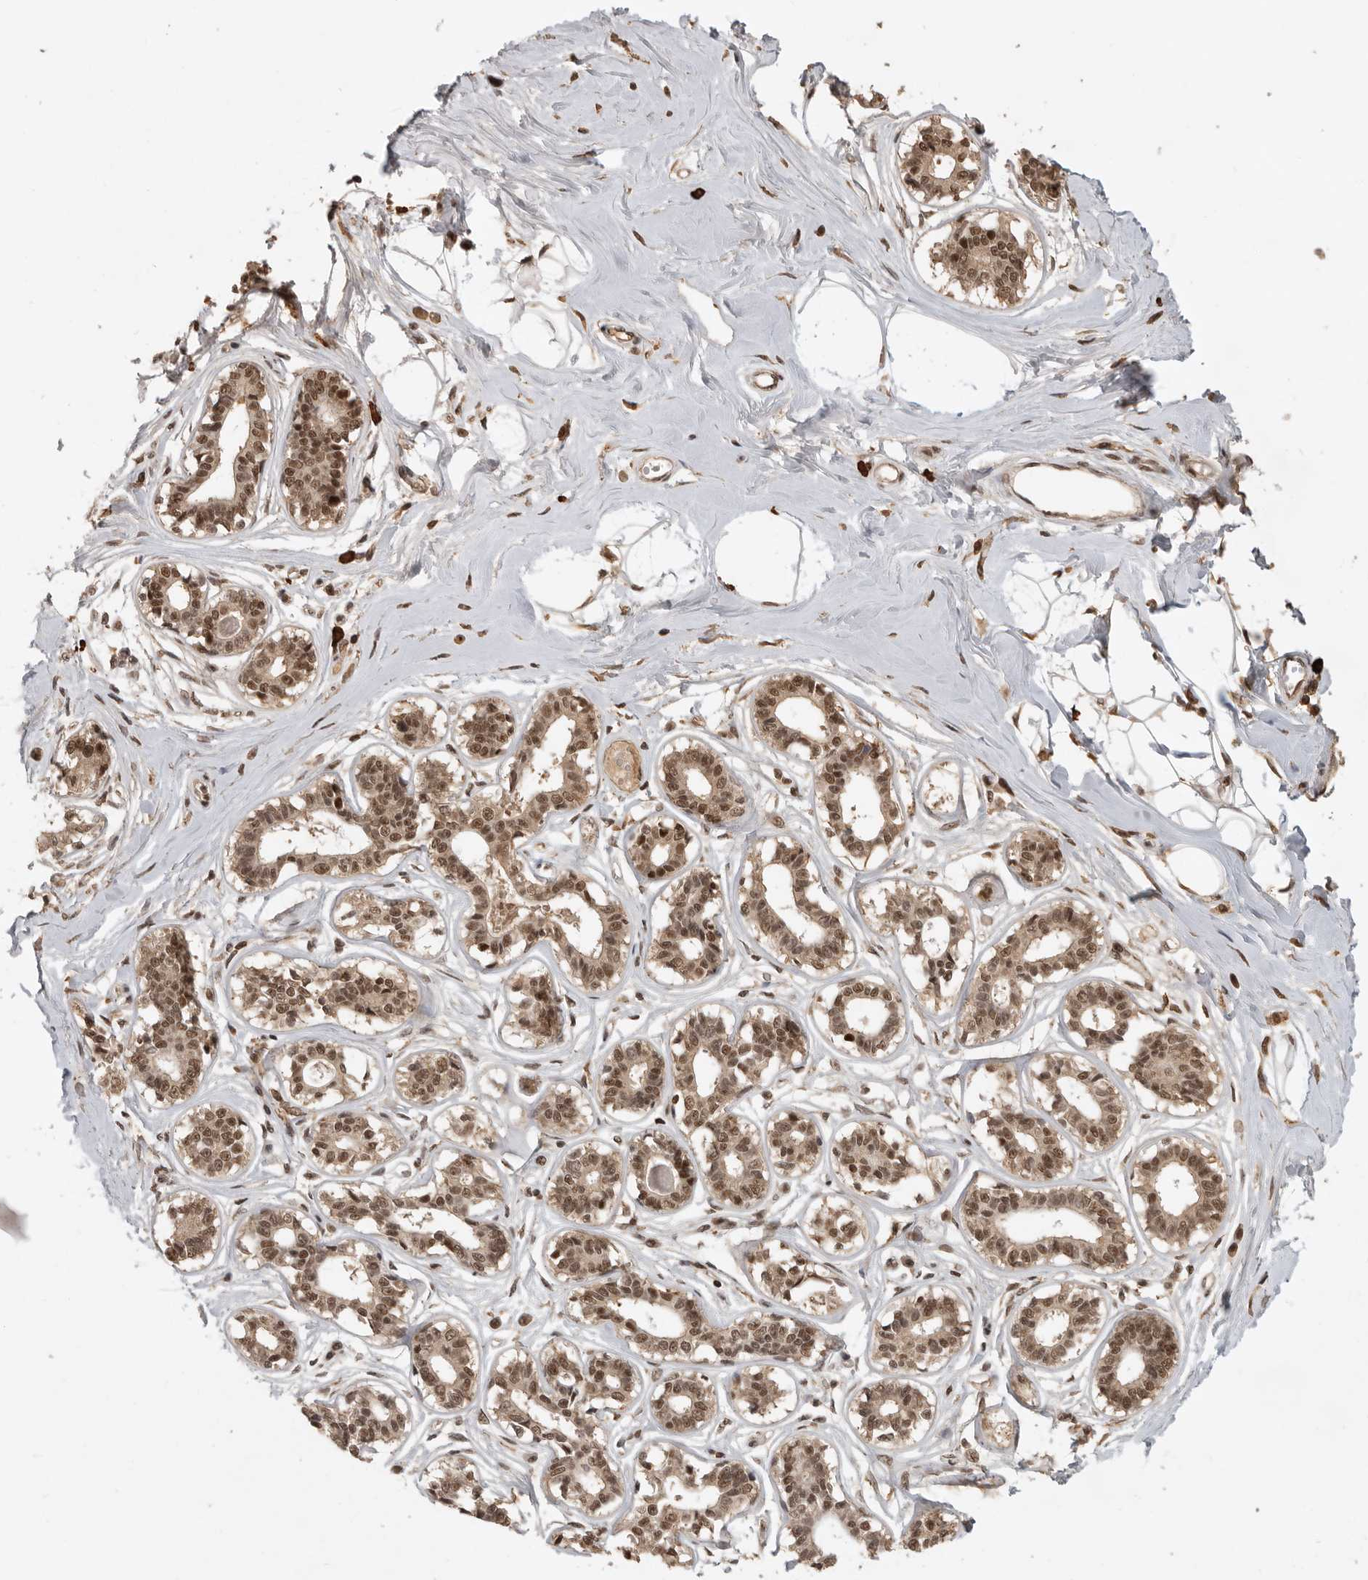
{"staining": {"intensity": "moderate", "quantity": ">75%", "location": "nuclear"}, "tissue": "breast", "cell_type": "Adipocytes", "image_type": "normal", "snomed": [{"axis": "morphology", "description": "Normal tissue, NOS"}, {"axis": "topography", "description": "Breast"}], "caption": "Immunohistochemistry of unremarkable human breast exhibits medium levels of moderate nuclear expression in approximately >75% of adipocytes. (Brightfield microscopy of DAB IHC at high magnification).", "gene": "CBLL1", "patient": {"sex": "female", "age": 45}}